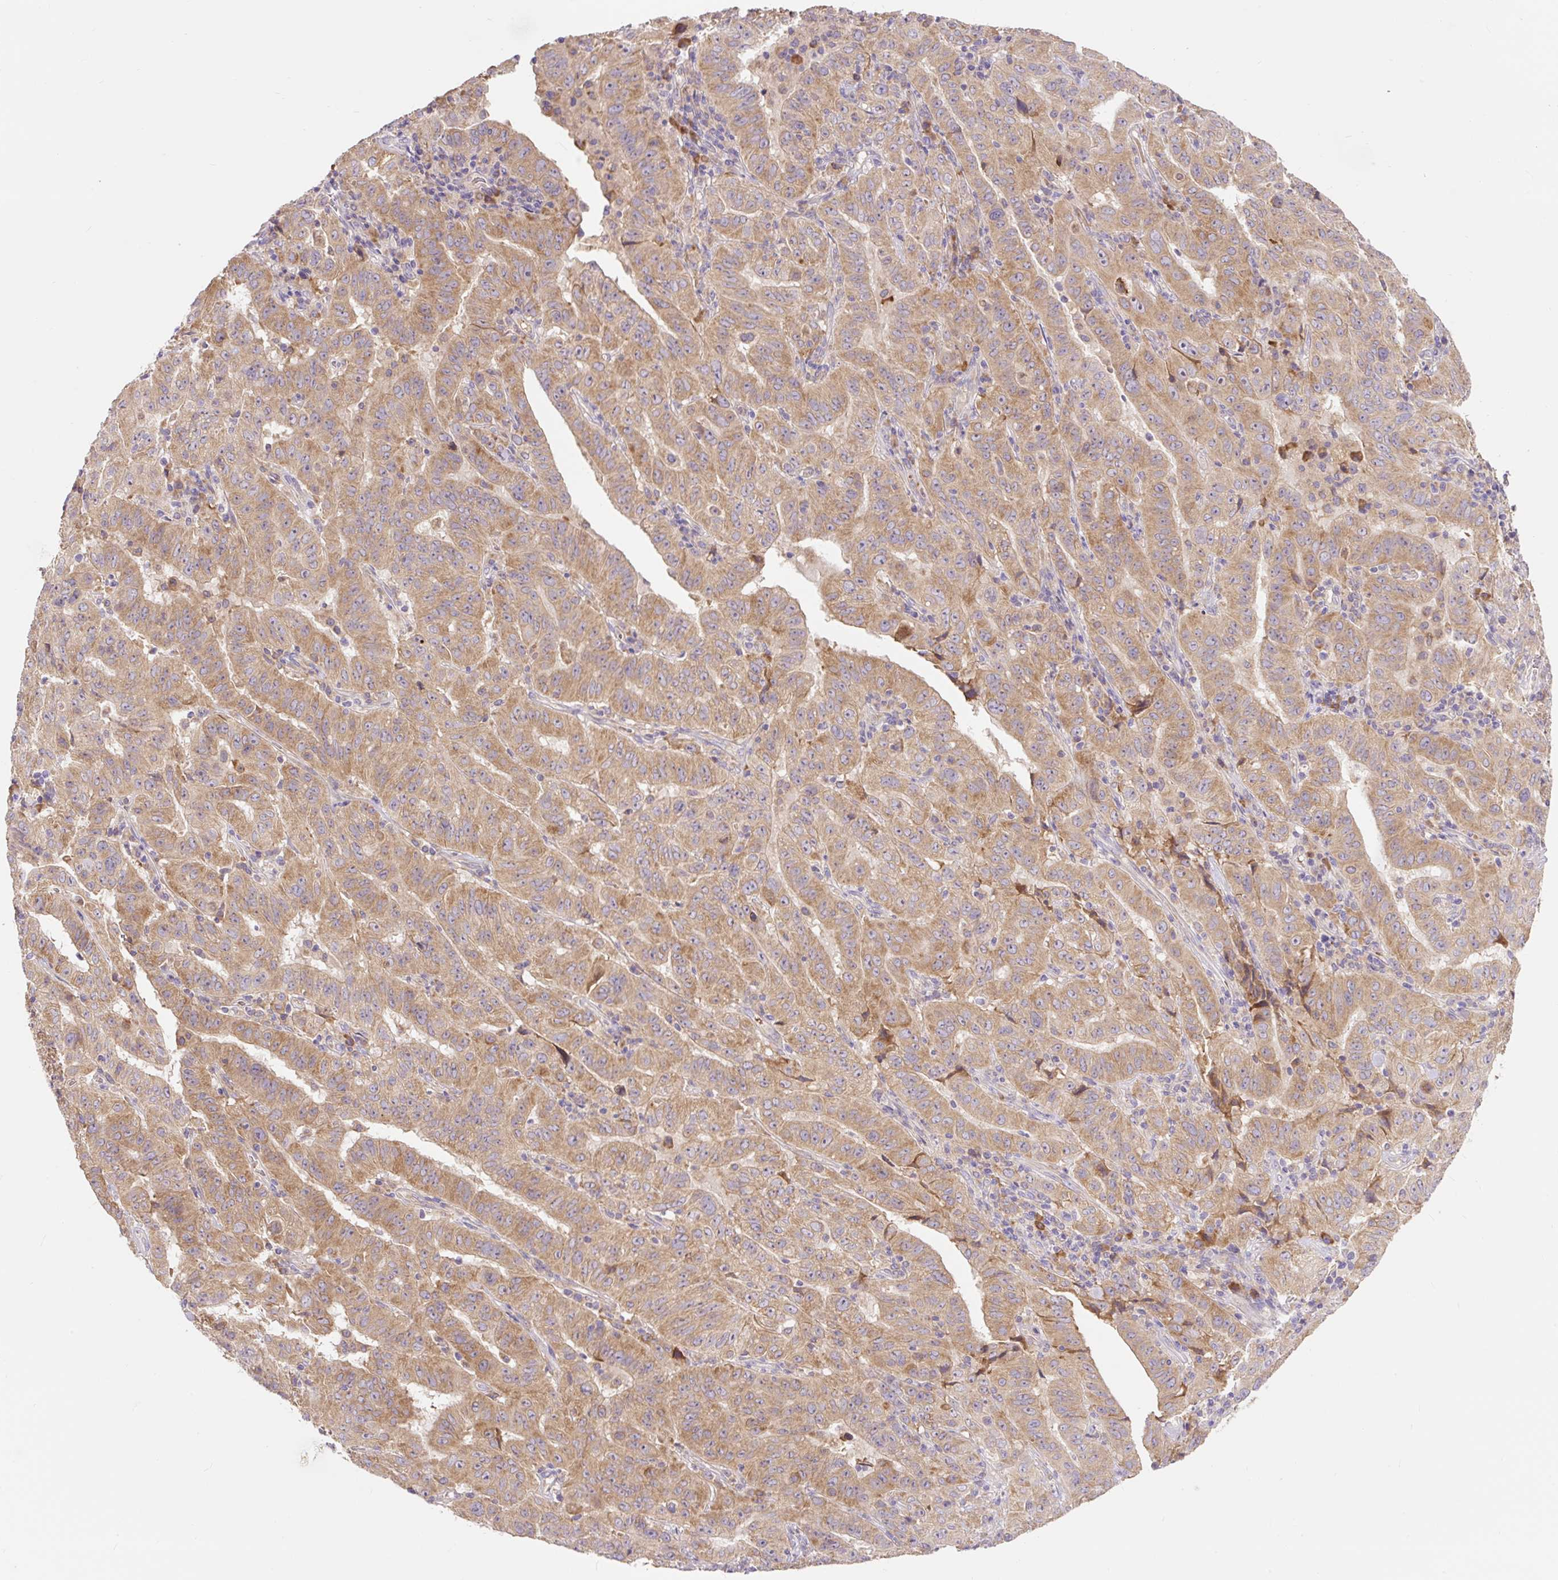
{"staining": {"intensity": "moderate", "quantity": ">75%", "location": "cytoplasmic/membranous"}, "tissue": "pancreatic cancer", "cell_type": "Tumor cells", "image_type": "cancer", "snomed": [{"axis": "morphology", "description": "Adenocarcinoma, NOS"}, {"axis": "topography", "description": "Pancreas"}], "caption": "IHC of human pancreatic cancer displays medium levels of moderate cytoplasmic/membranous staining in about >75% of tumor cells. Using DAB (3,3'-diaminobenzidine) (brown) and hematoxylin (blue) stains, captured at high magnification using brightfield microscopy.", "gene": "SEC63", "patient": {"sex": "male", "age": 63}}